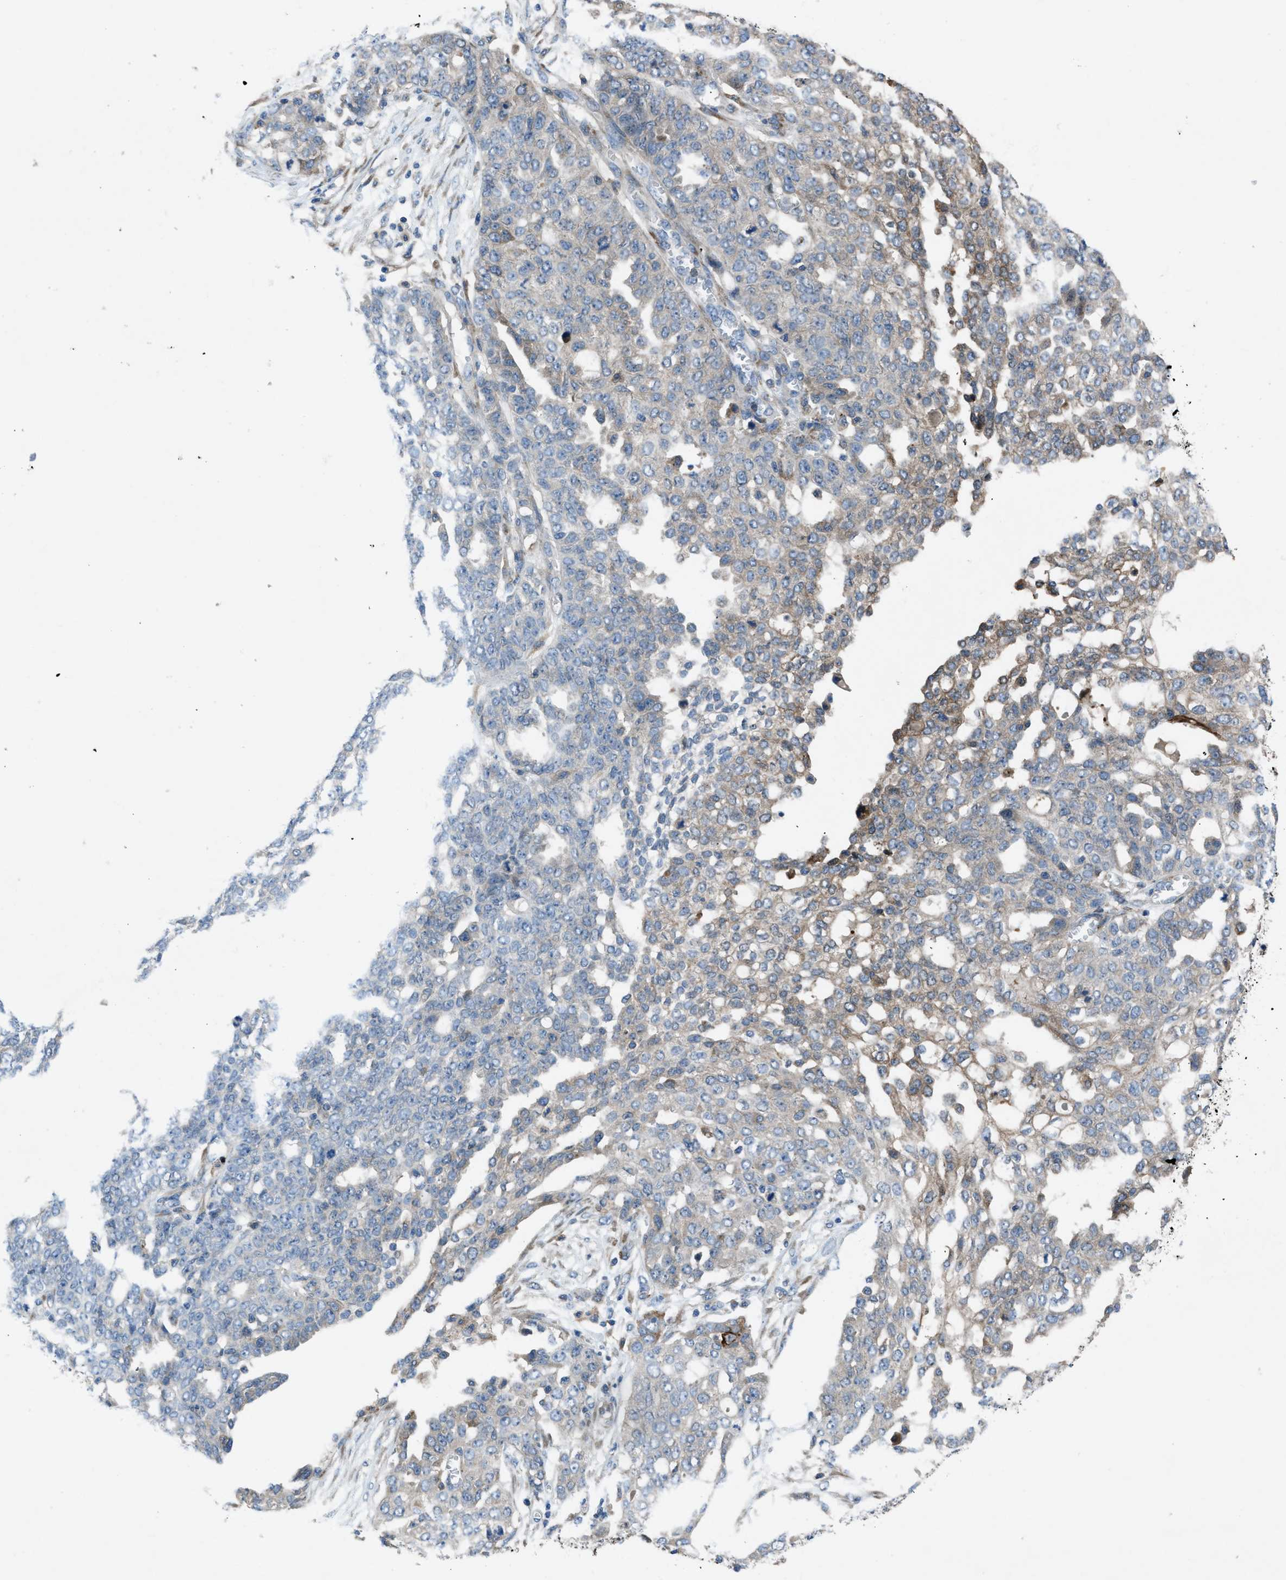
{"staining": {"intensity": "weak", "quantity": "<25%", "location": "cytoplasmic/membranous"}, "tissue": "ovarian cancer", "cell_type": "Tumor cells", "image_type": "cancer", "snomed": [{"axis": "morphology", "description": "Cystadenocarcinoma, serous, NOS"}, {"axis": "topography", "description": "Soft tissue"}, {"axis": "topography", "description": "Ovary"}], "caption": "Human ovarian serous cystadenocarcinoma stained for a protein using IHC reveals no positivity in tumor cells.", "gene": "MAP3K20", "patient": {"sex": "female", "age": 57}}